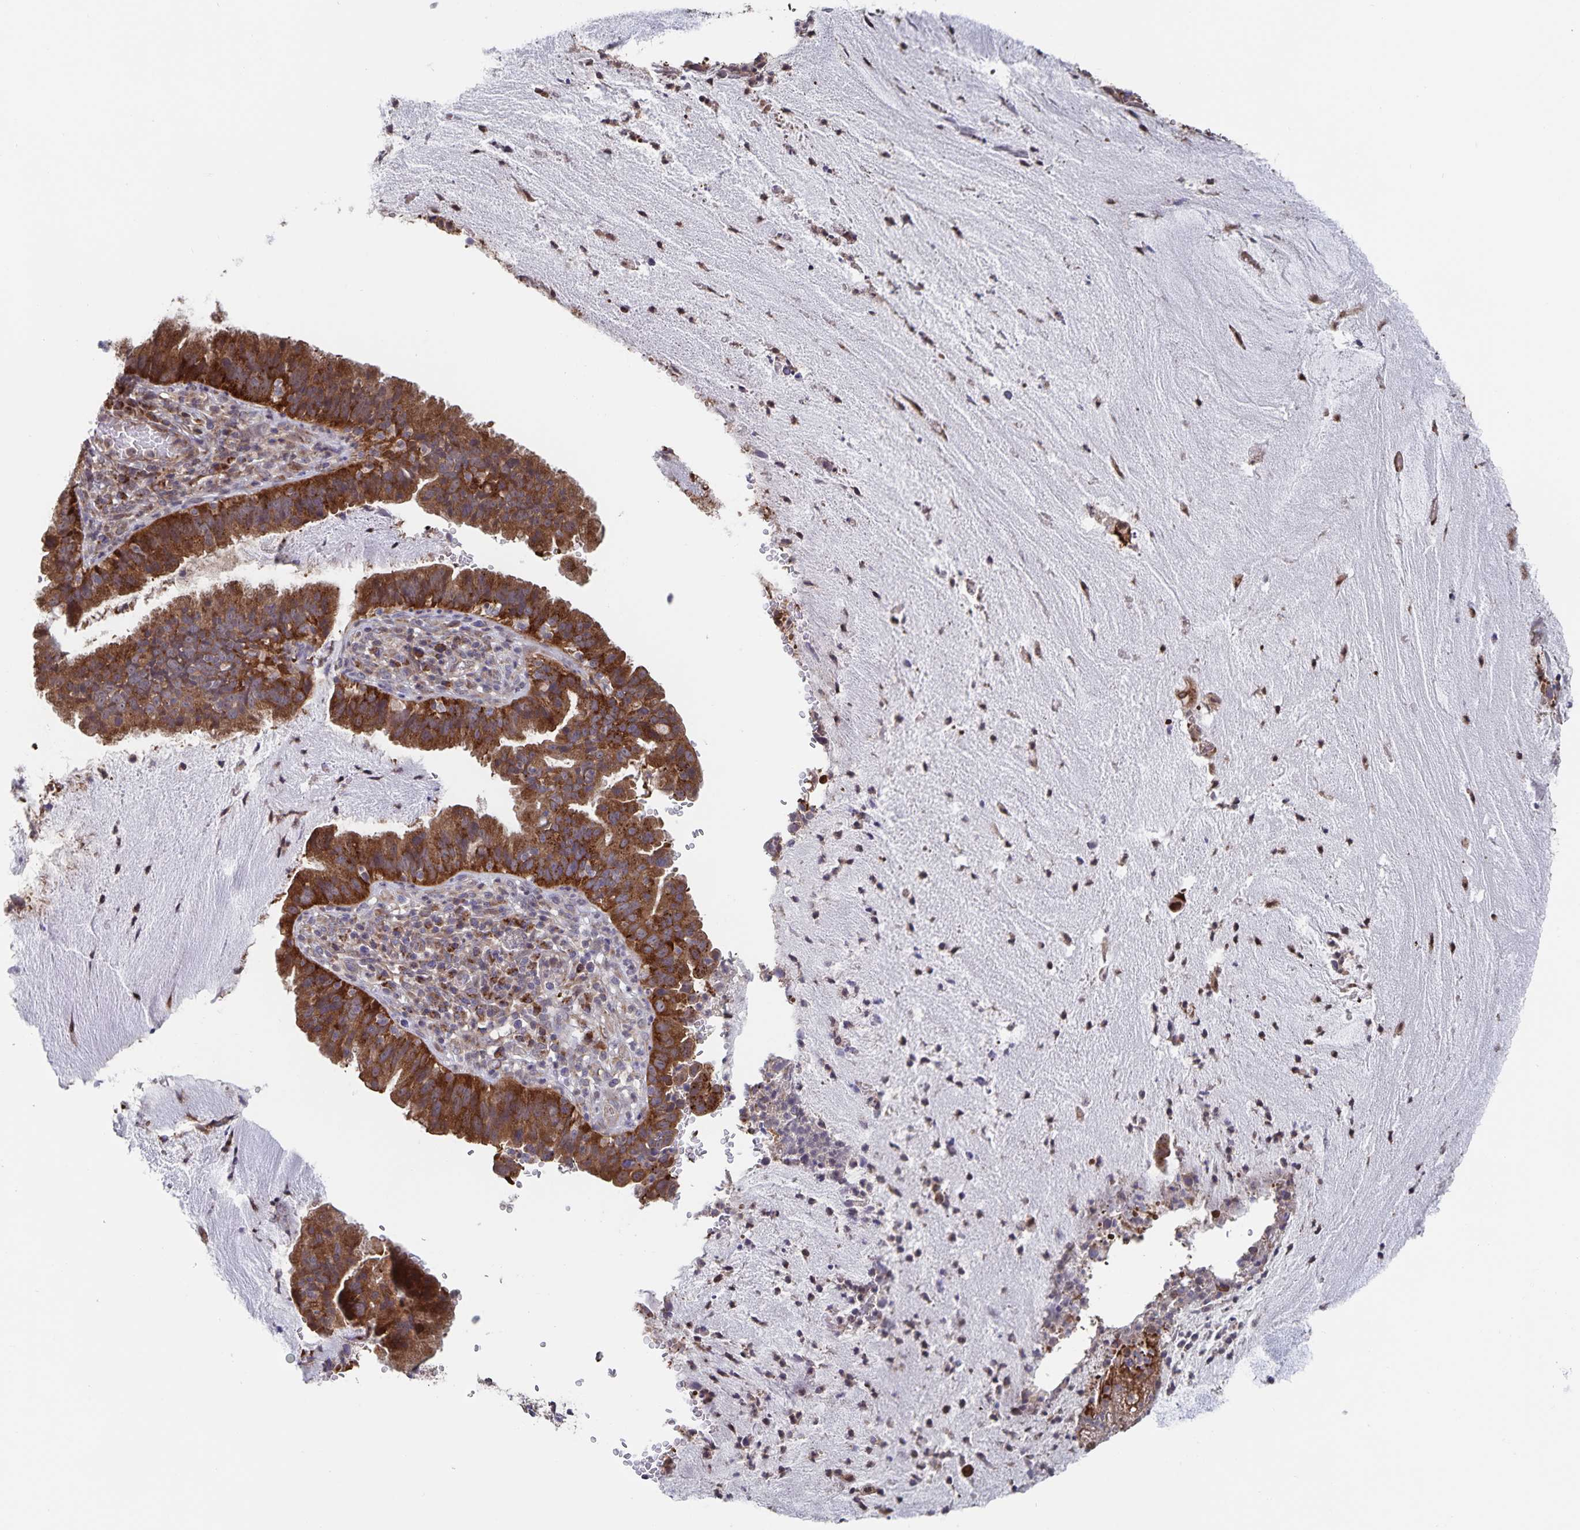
{"staining": {"intensity": "strong", "quantity": ">75%", "location": "cytoplasmic/membranous"}, "tissue": "cervical cancer", "cell_type": "Tumor cells", "image_type": "cancer", "snomed": [{"axis": "morphology", "description": "Adenocarcinoma, NOS"}, {"axis": "topography", "description": "Cervix"}], "caption": "Protein staining of cervical cancer (adenocarcinoma) tissue demonstrates strong cytoplasmic/membranous positivity in about >75% of tumor cells.", "gene": "ACACA", "patient": {"sex": "female", "age": 34}}